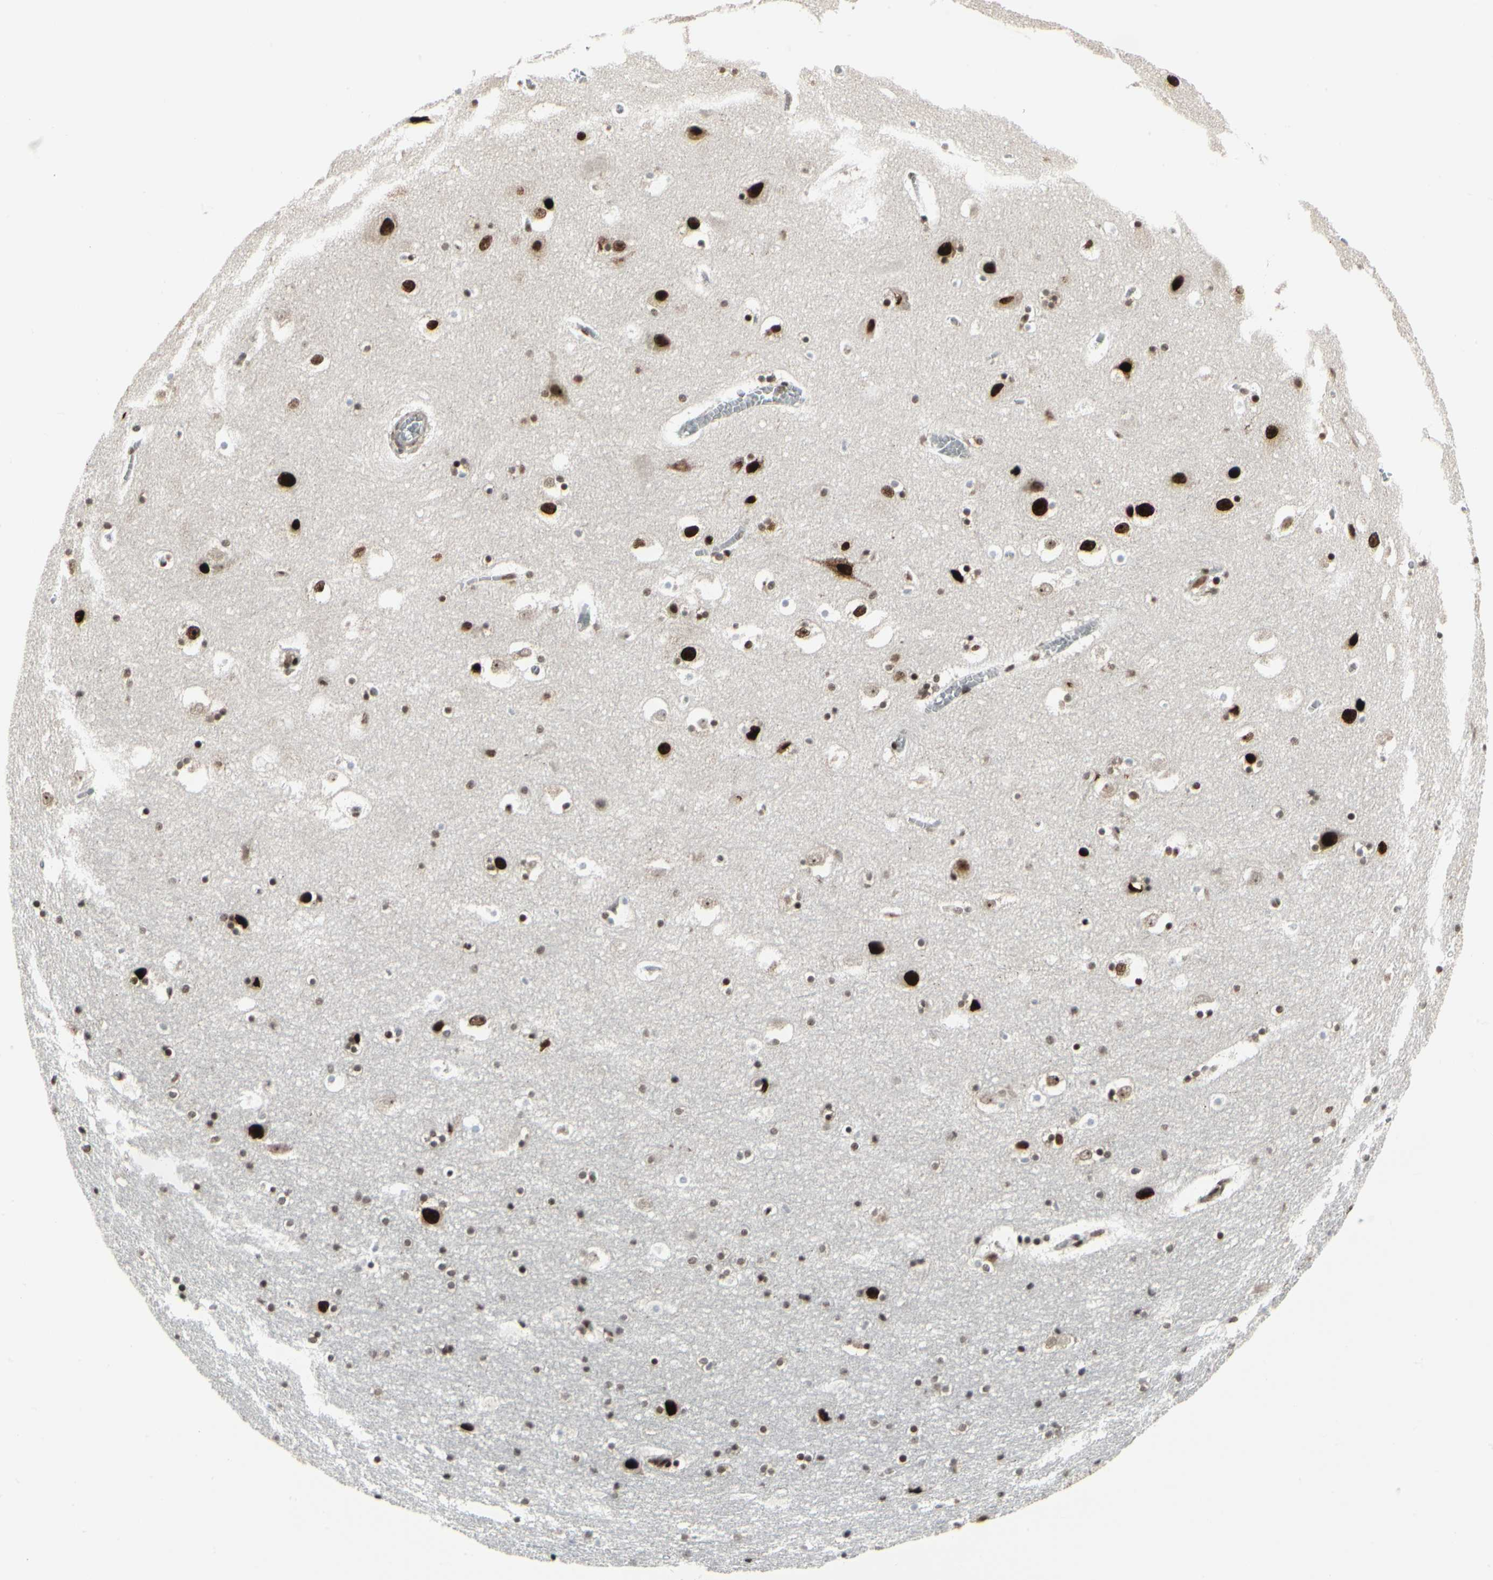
{"staining": {"intensity": "strong", "quantity": ">75%", "location": "nuclear"}, "tissue": "hippocampus", "cell_type": "Glial cells", "image_type": "normal", "snomed": [{"axis": "morphology", "description": "Normal tissue, NOS"}, {"axis": "topography", "description": "Hippocampus"}], "caption": "Hippocampus stained for a protein (brown) exhibits strong nuclear positive staining in about >75% of glial cells.", "gene": "HMG20A", "patient": {"sex": "male", "age": 45}}